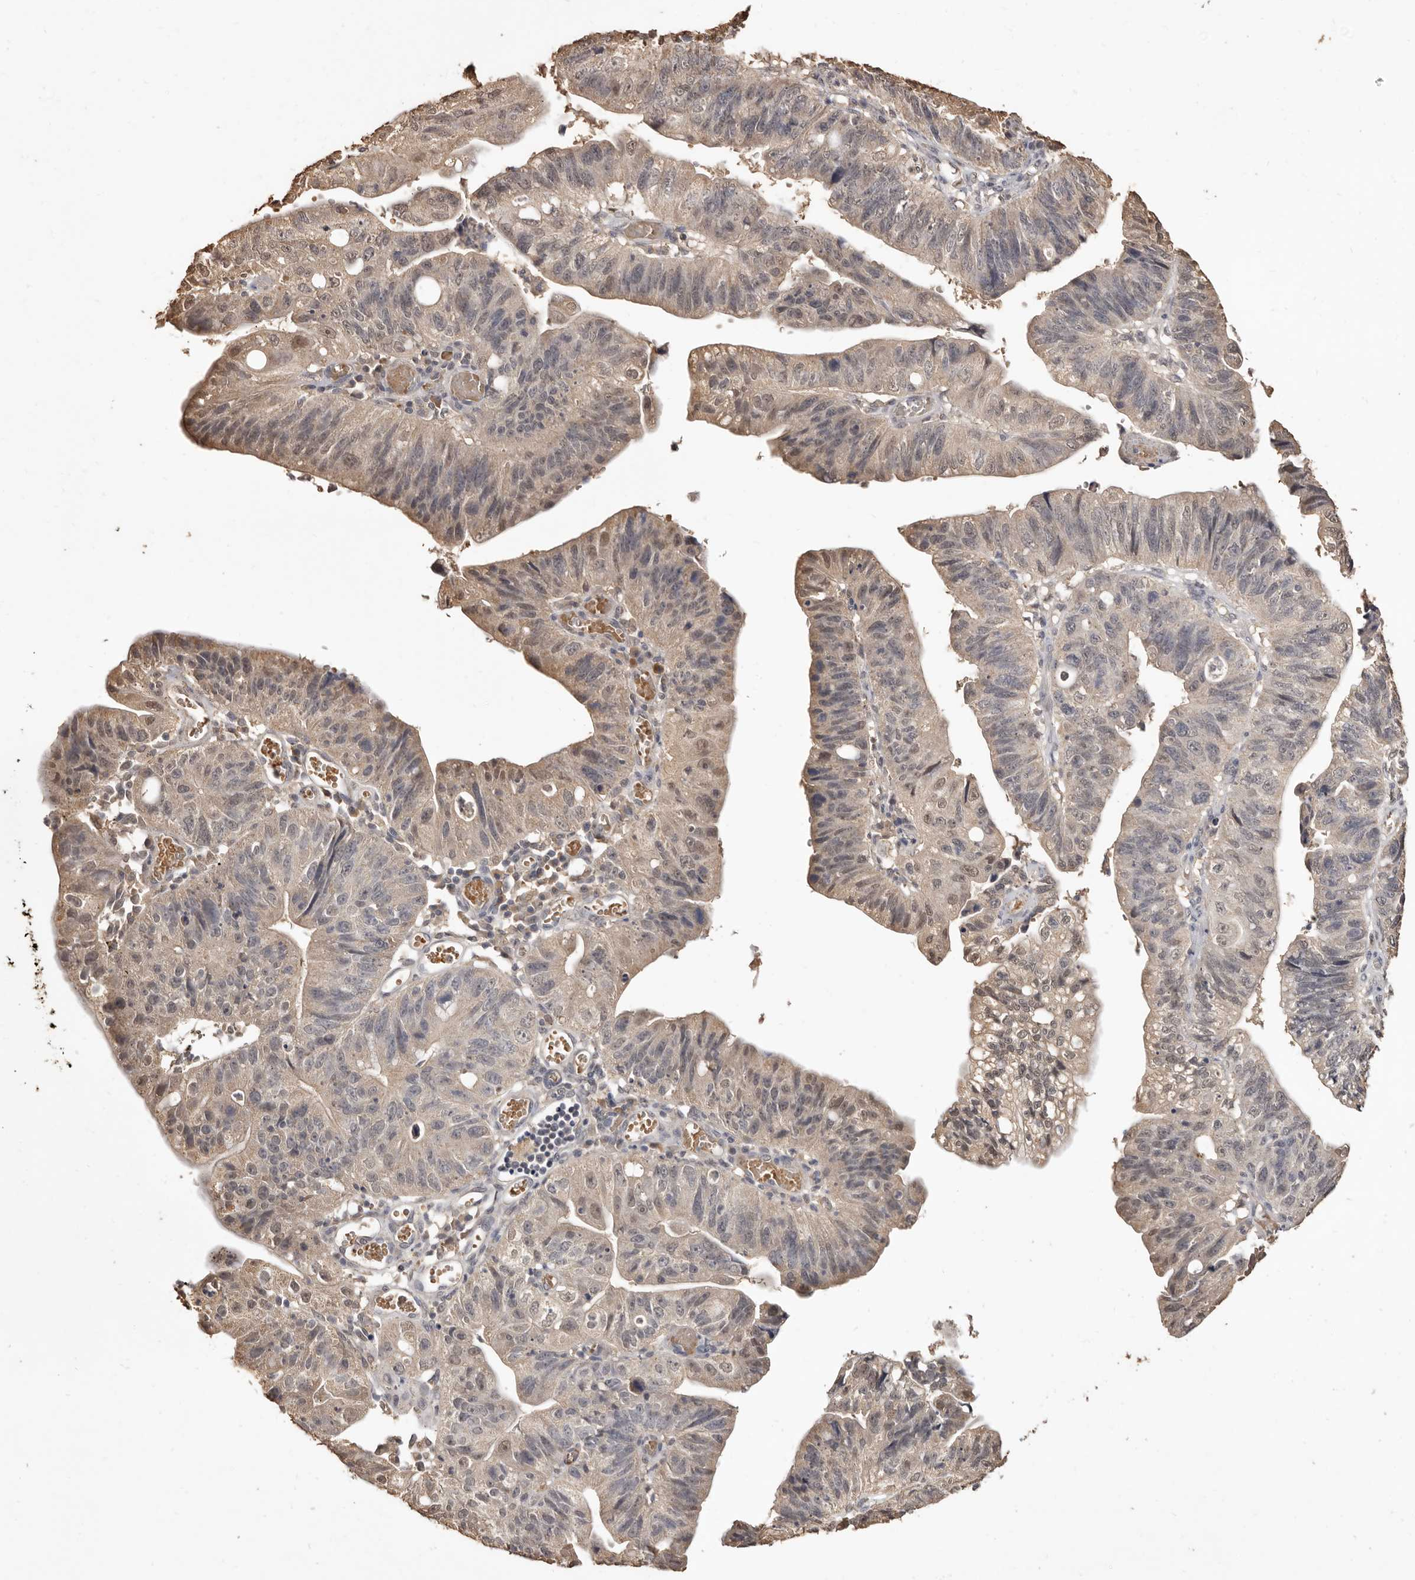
{"staining": {"intensity": "negative", "quantity": "none", "location": "none"}, "tissue": "stomach cancer", "cell_type": "Tumor cells", "image_type": "cancer", "snomed": [{"axis": "morphology", "description": "Adenocarcinoma, NOS"}, {"axis": "topography", "description": "Stomach"}], "caption": "Tumor cells are negative for protein expression in human stomach cancer.", "gene": "INAVA", "patient": {"sex": "male", "age": 59}}